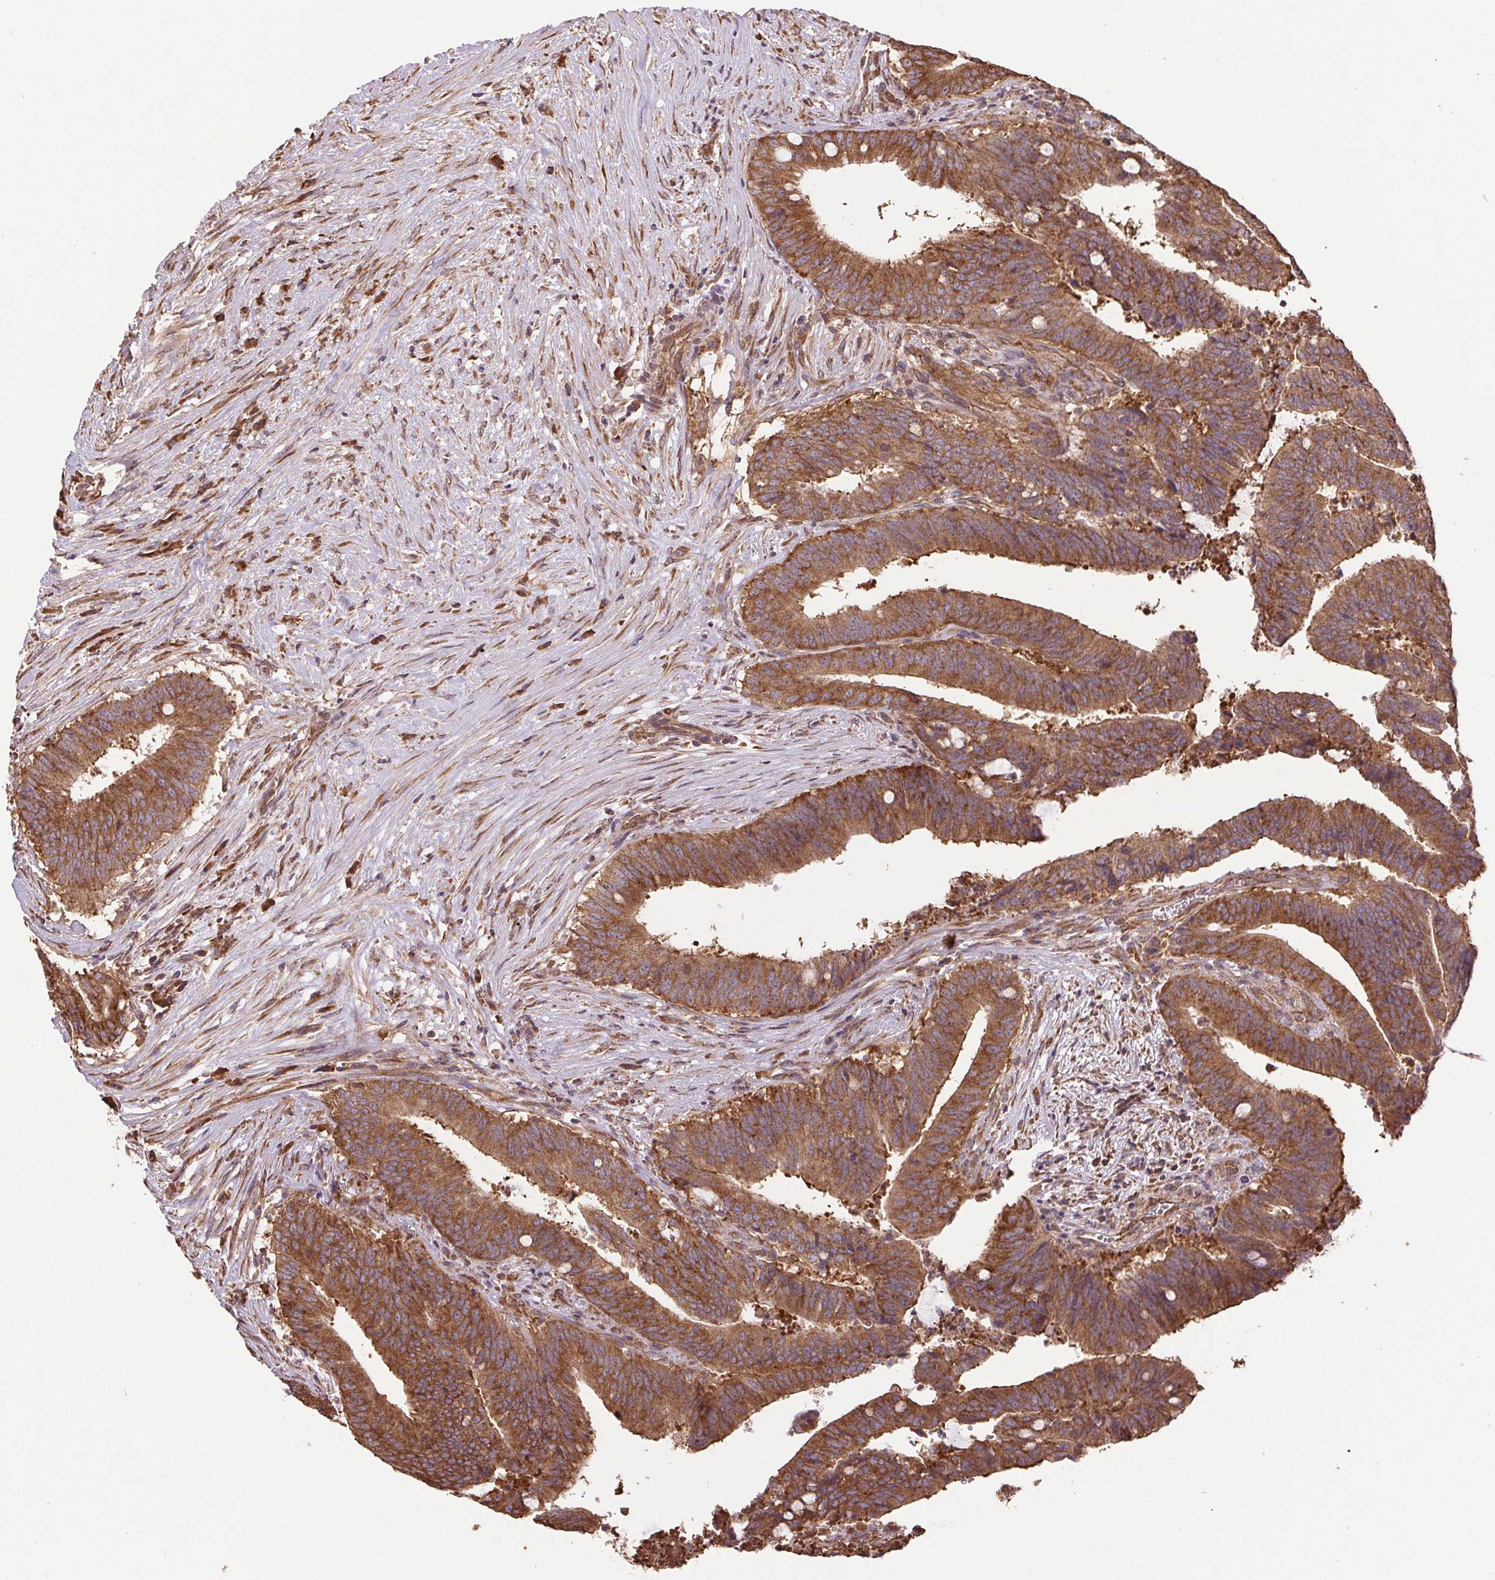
{"staining": {"intensity": "strong", "quantity": ">75%", "location": "cytoplasmic/membranous"}, "tissue": "colorectal cancer", "cell_type": "Tumor cells", "image_type": "cancer", "snomed": [{"axis": "morphology", "description": "Adenocarcinoma, NOS"}, {"axis": "topography", "description": "Colon"}], "caption": "Approximately >75% of tumor cells in human colorectal adenocarcinoma reveal strong cytoplasmic/membranous protein staining as visualized by brown immunohistochemical staining.", "gene": "EIF2S1", "patient": {"sex": "female", "age": 43}}